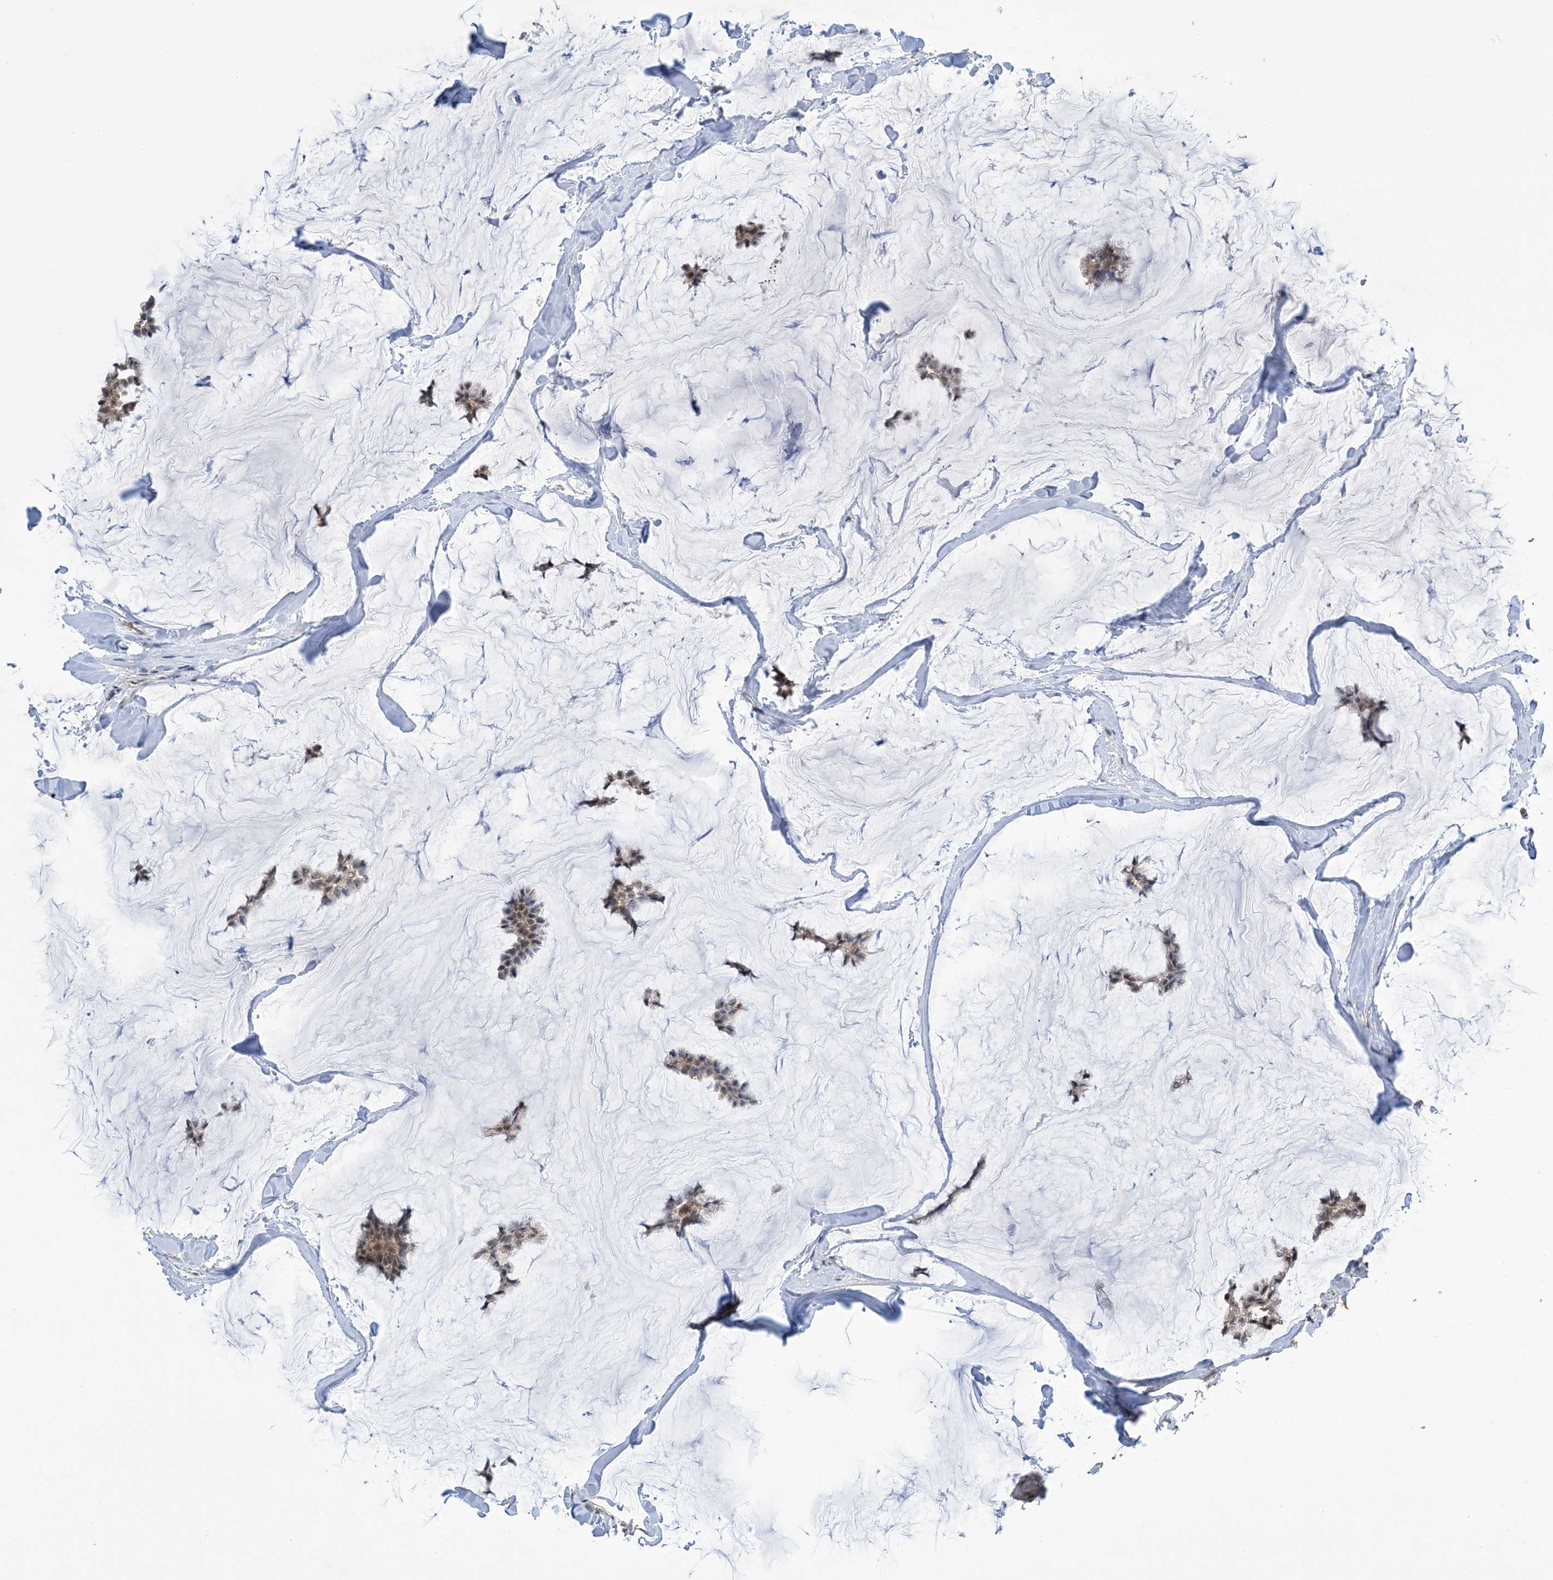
{"staining": {"intensity": "moderate", "quantity": "25%-75%", "location": "nuclear"}, "tissue": "breast cancer", "cell_type": "Tumor cells", "image_type": "cancer", "snomed": [{"axis": "morphology", "description": "Duct carcinoma"}, {"axis": "topography", "description": "Breast"}], "caption": "Protein staining exhibits moderate nuclear positivity in about 25%-75% of tumor cells in breast infiltrating ductal carcinoma. The staining was performed using DAB, with brown indicating positive protein expression. Nuclei are stained blue with hematoxylin.", "gene": "ZNF8", "patient": {"sex": "female", "age": 93}}